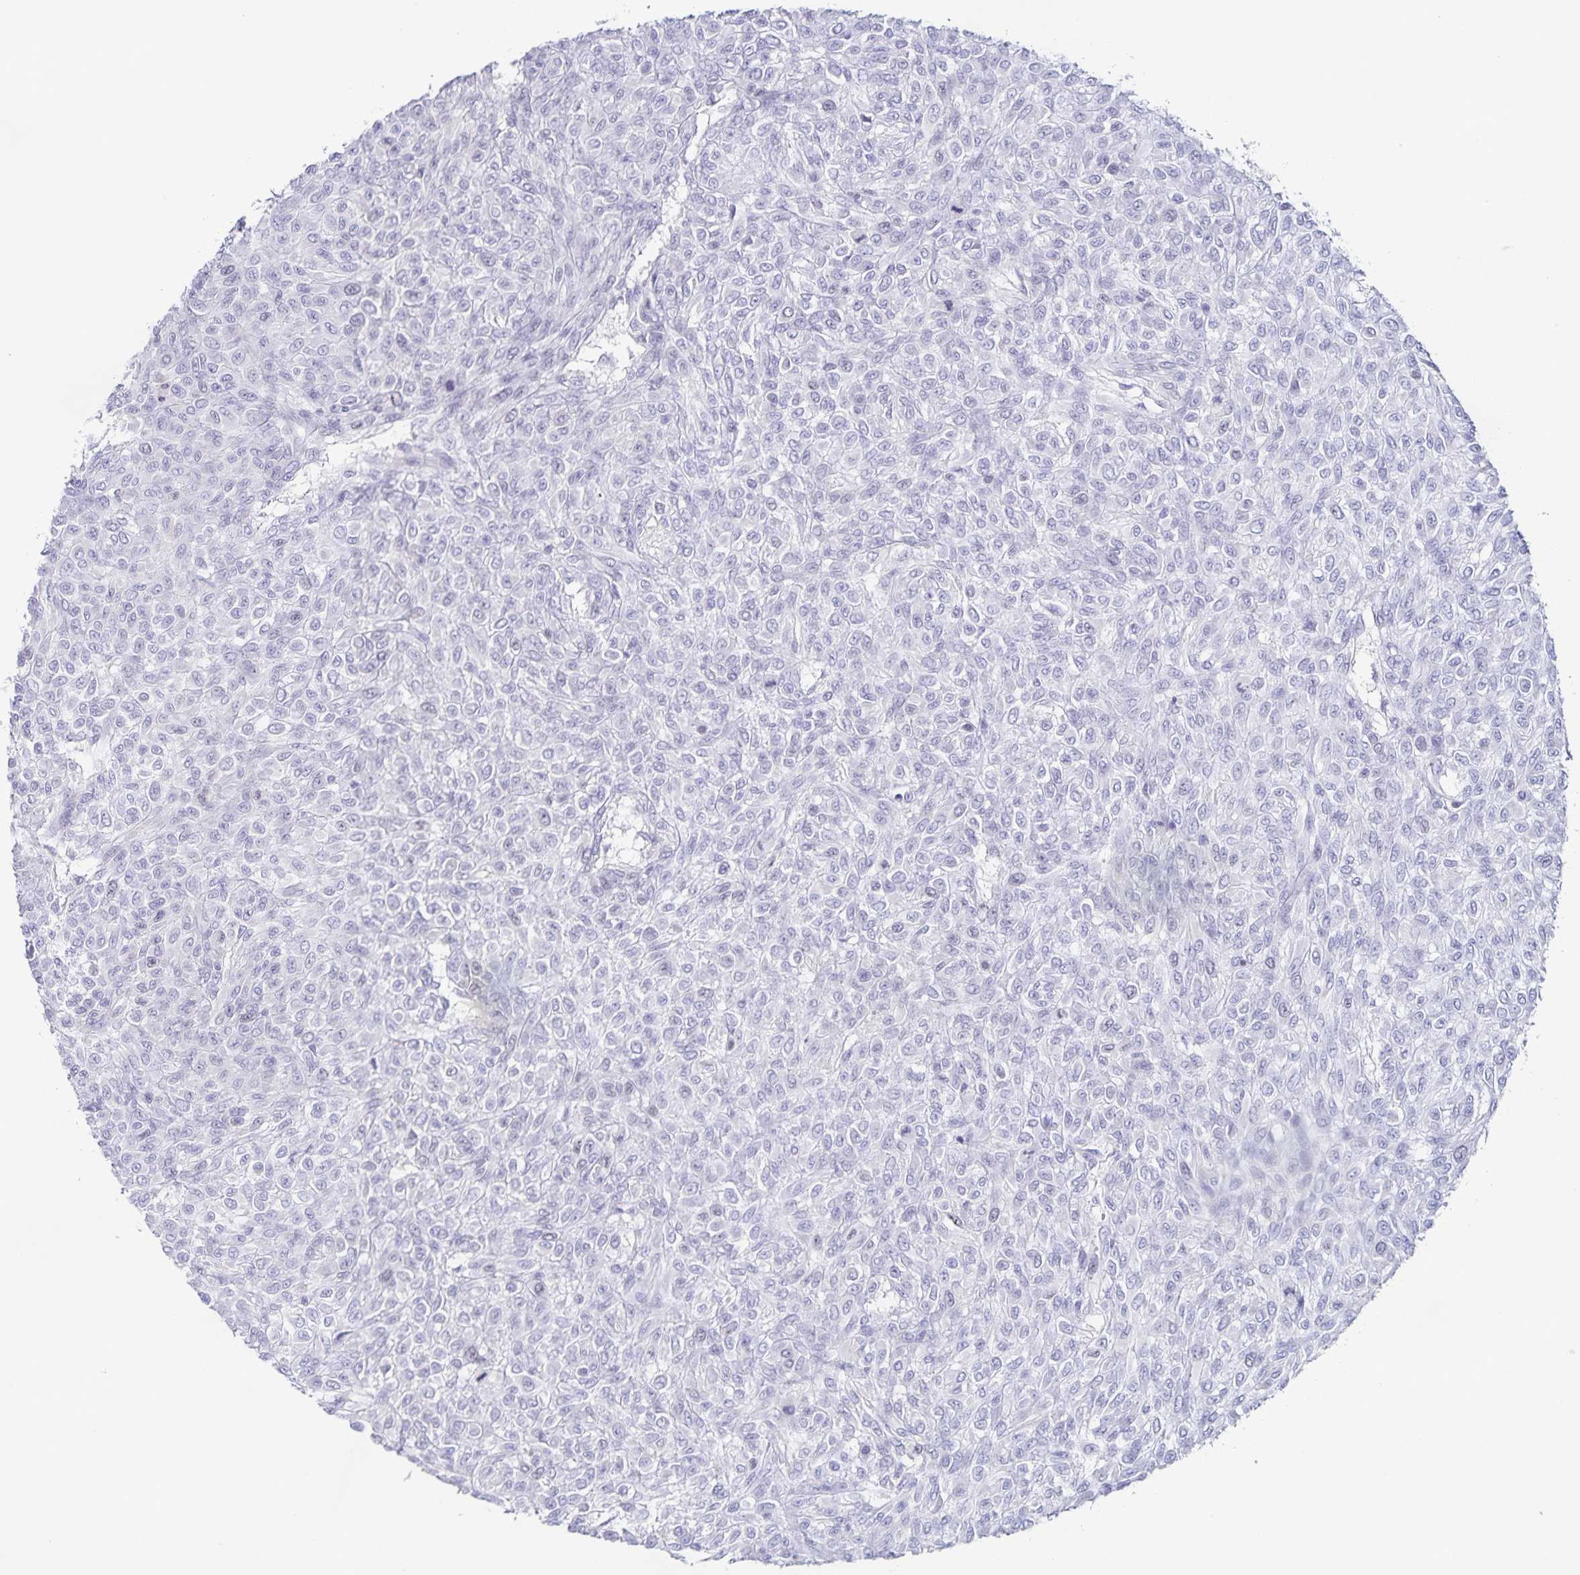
{"staining": {"intensity": "negative", "quantity": "none", "location": "none"}, "tissue": "renal cancer", "cell_type": "Tumor cells", "image_type": "cancer", "snomed": [{"axis": "morphology", "description": "Adenocarcinoma, NOS"}, {"axis": "topography", "description": "Kidney"}], "caption": "Human renal cancer stained for a protein using immunohistochemistry shows no staining in tumor cells.", "gene": "CENPH", "patient": {"sex": "male", "age": 58}}